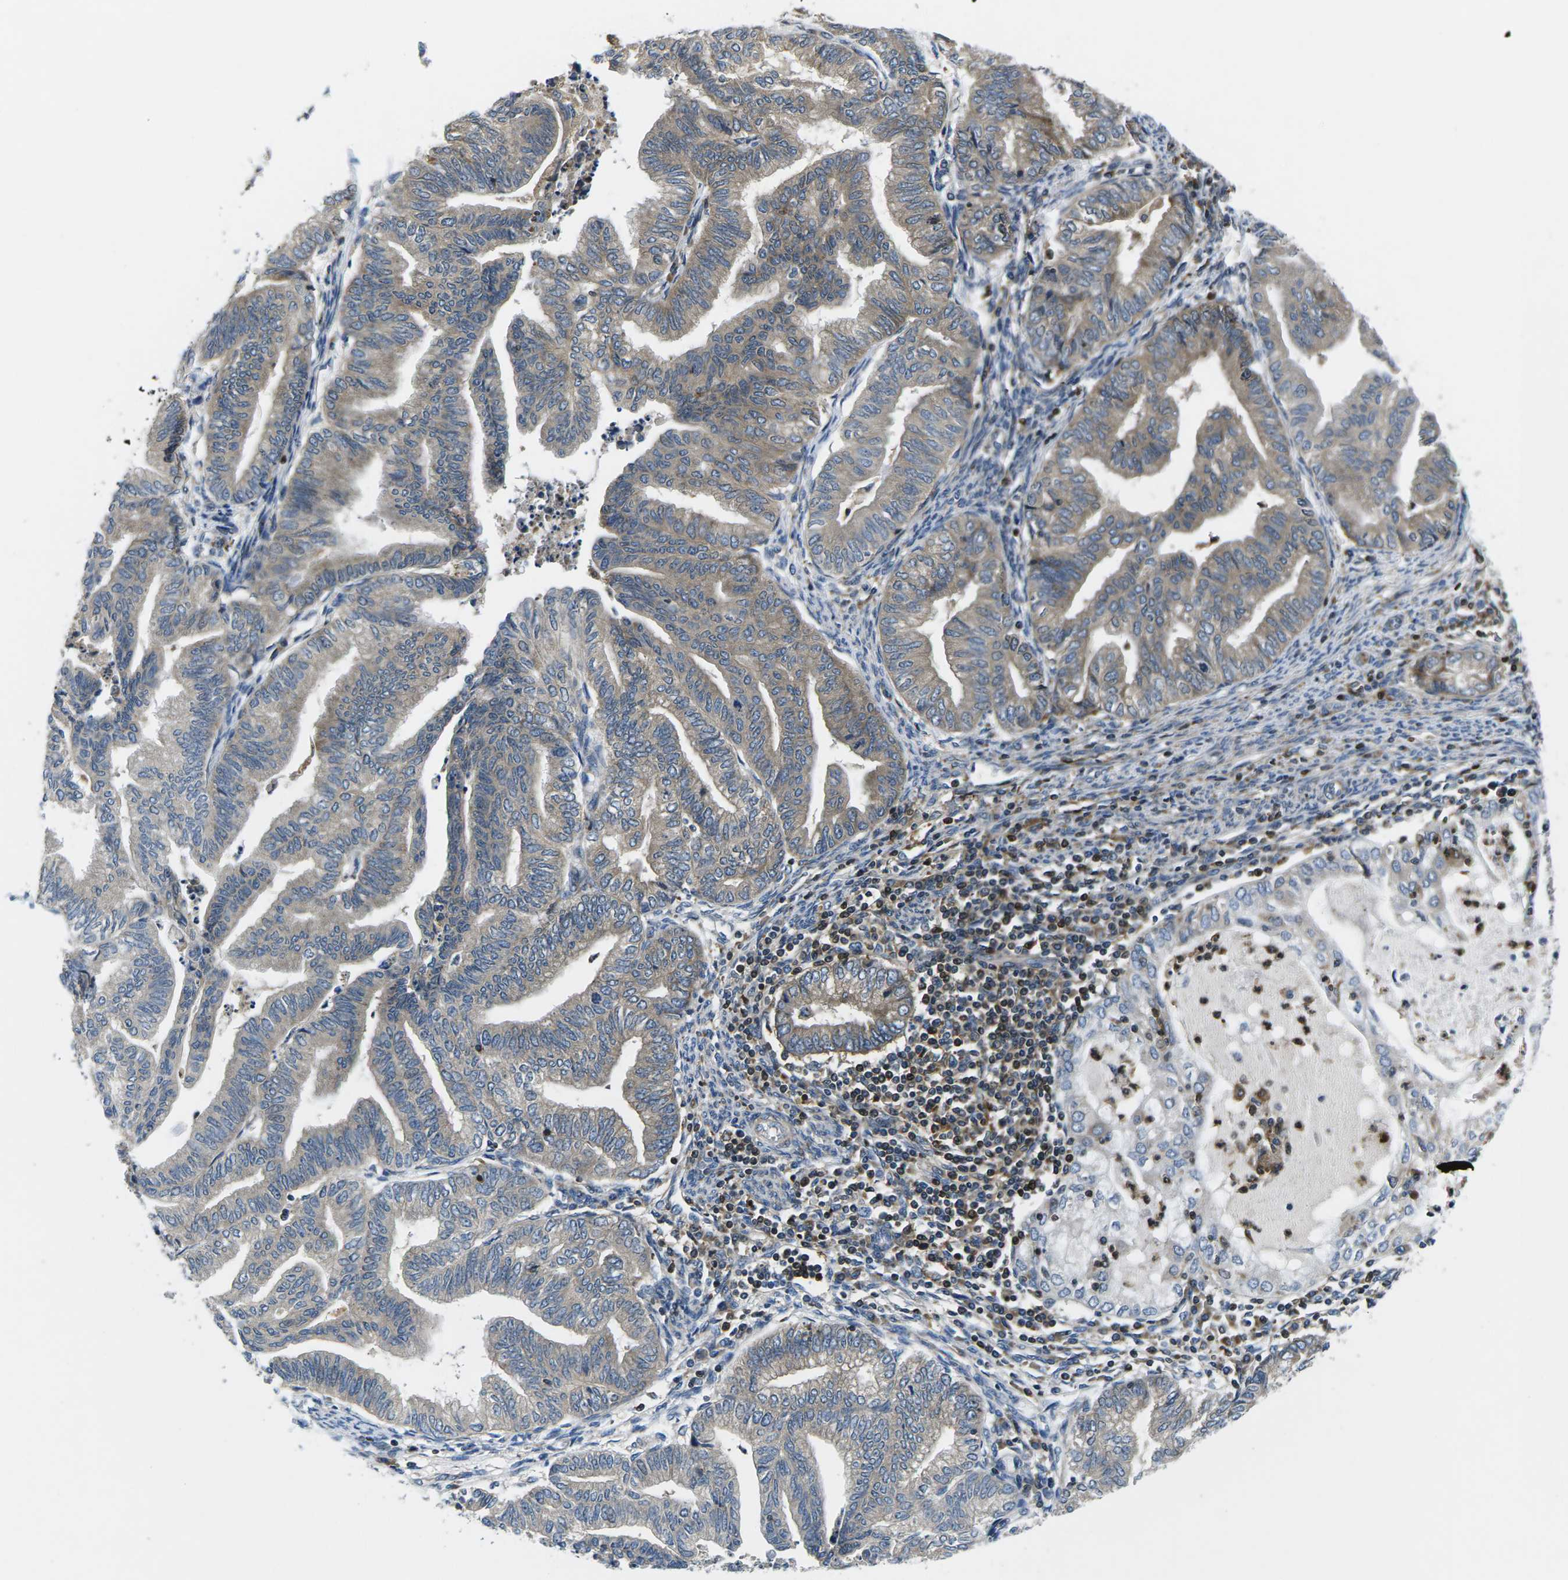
{"staining": {"intensity": "weak", "quantity": ">75%", "location": "cytoplasmic/membranous"}, "tissue": "endometrial cancer", "cell_type": "Tumor cells", "image_type": "cancer", "snomed": [{"axis": "morphology", "description": "Adenocarcinoma, NOS"}, {"axis": "topography", "description": "Endometrium"}], "caption": "This micrograph reveals immunohistochemistry (IHC) staining of endometrial cancer, with low weak cytoplasmic/membranous staining in about >75% of tumor cells.", "gene": "PLCE1", "patient": {"sex": "female", "age": 79}}